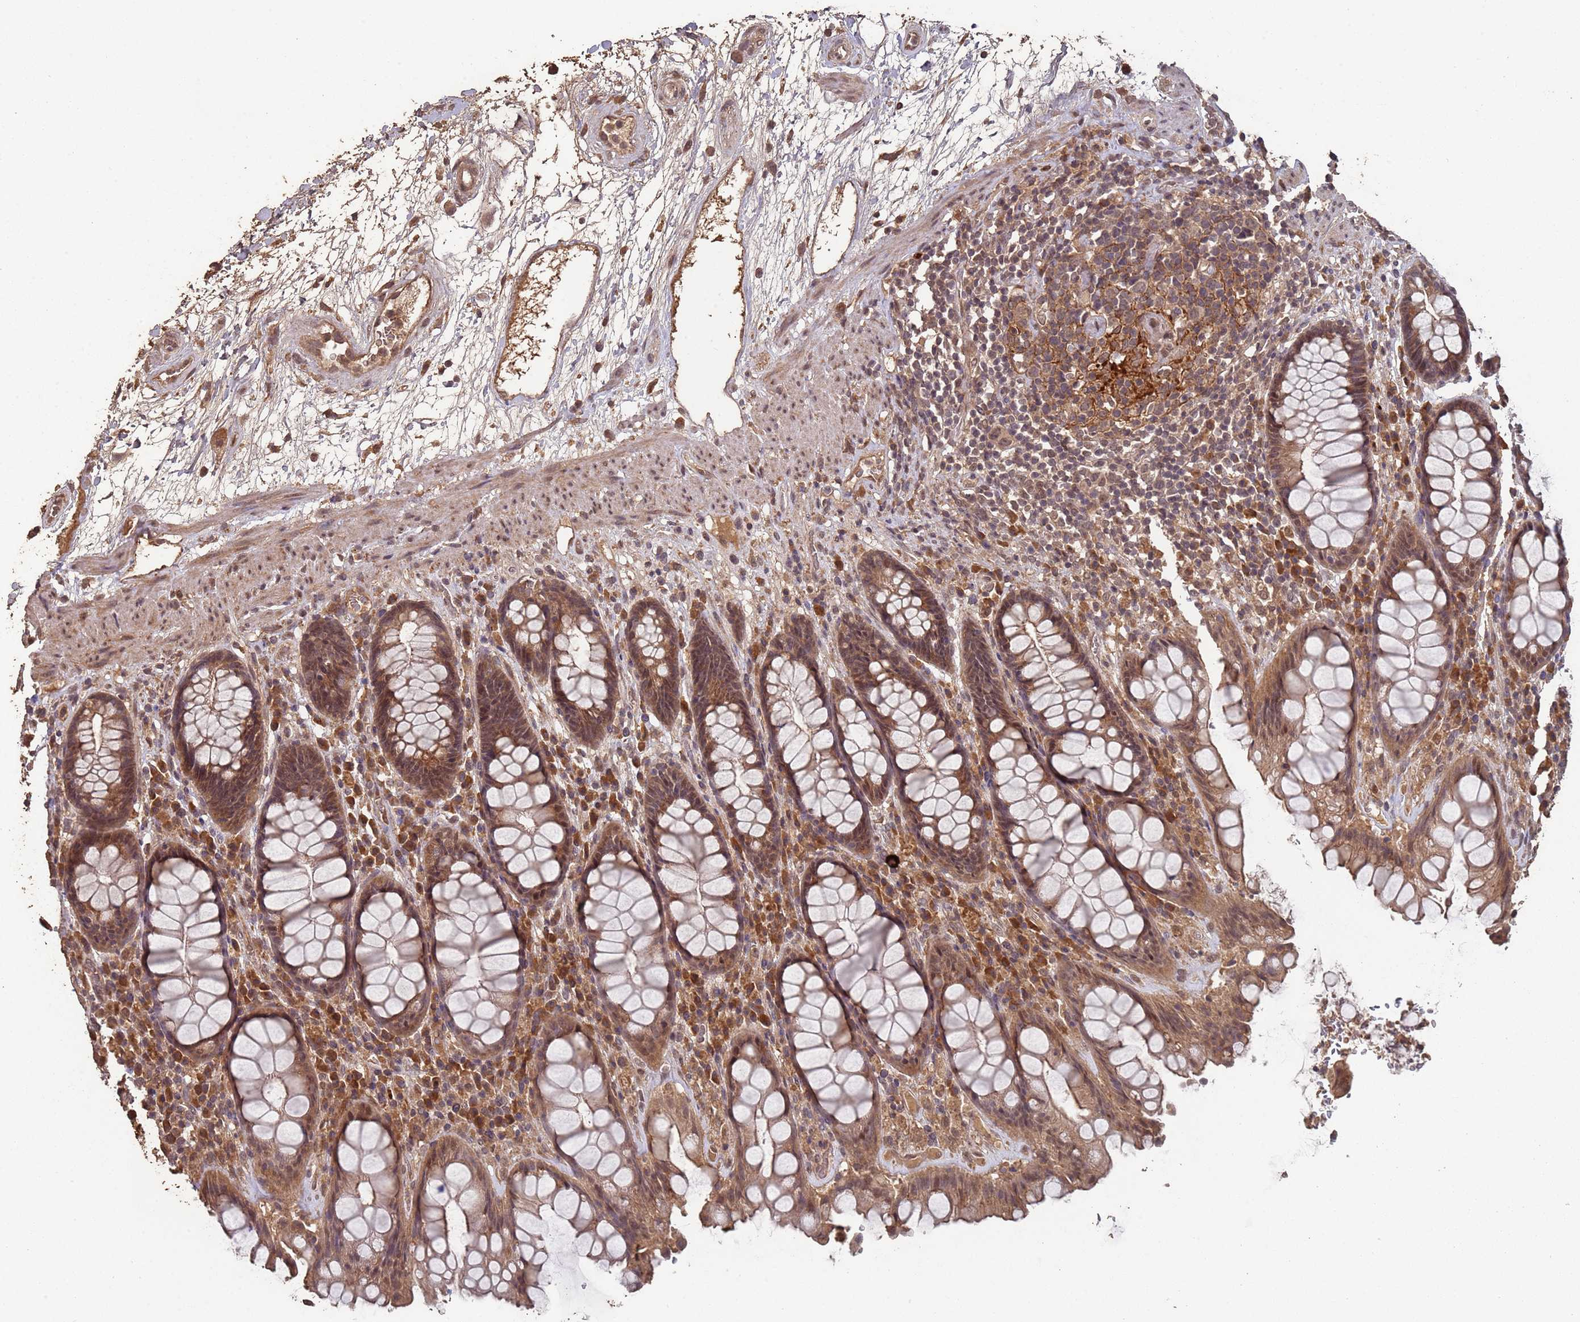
{"staining": {"intensity": "moderate", "quantity": ">75%", "location": "cytoplasmic/membranous,nuclear"}, "tissue": "rectum", "cell_type": "Glandular cells", "image_type": "normal", "snomed": [{"axis": "morphology", "description": "Normal tissue, NOS"}, {"axis": "topography", "description": "Rectum"}], "caption": "Protein analysis of benign rectum shows moderate cytoplasmic/membranous,nuclear expression in approximately >75% of glandular cells.", "gene": "FRAT1", "patient": {"sex": "male", "age": 64}}